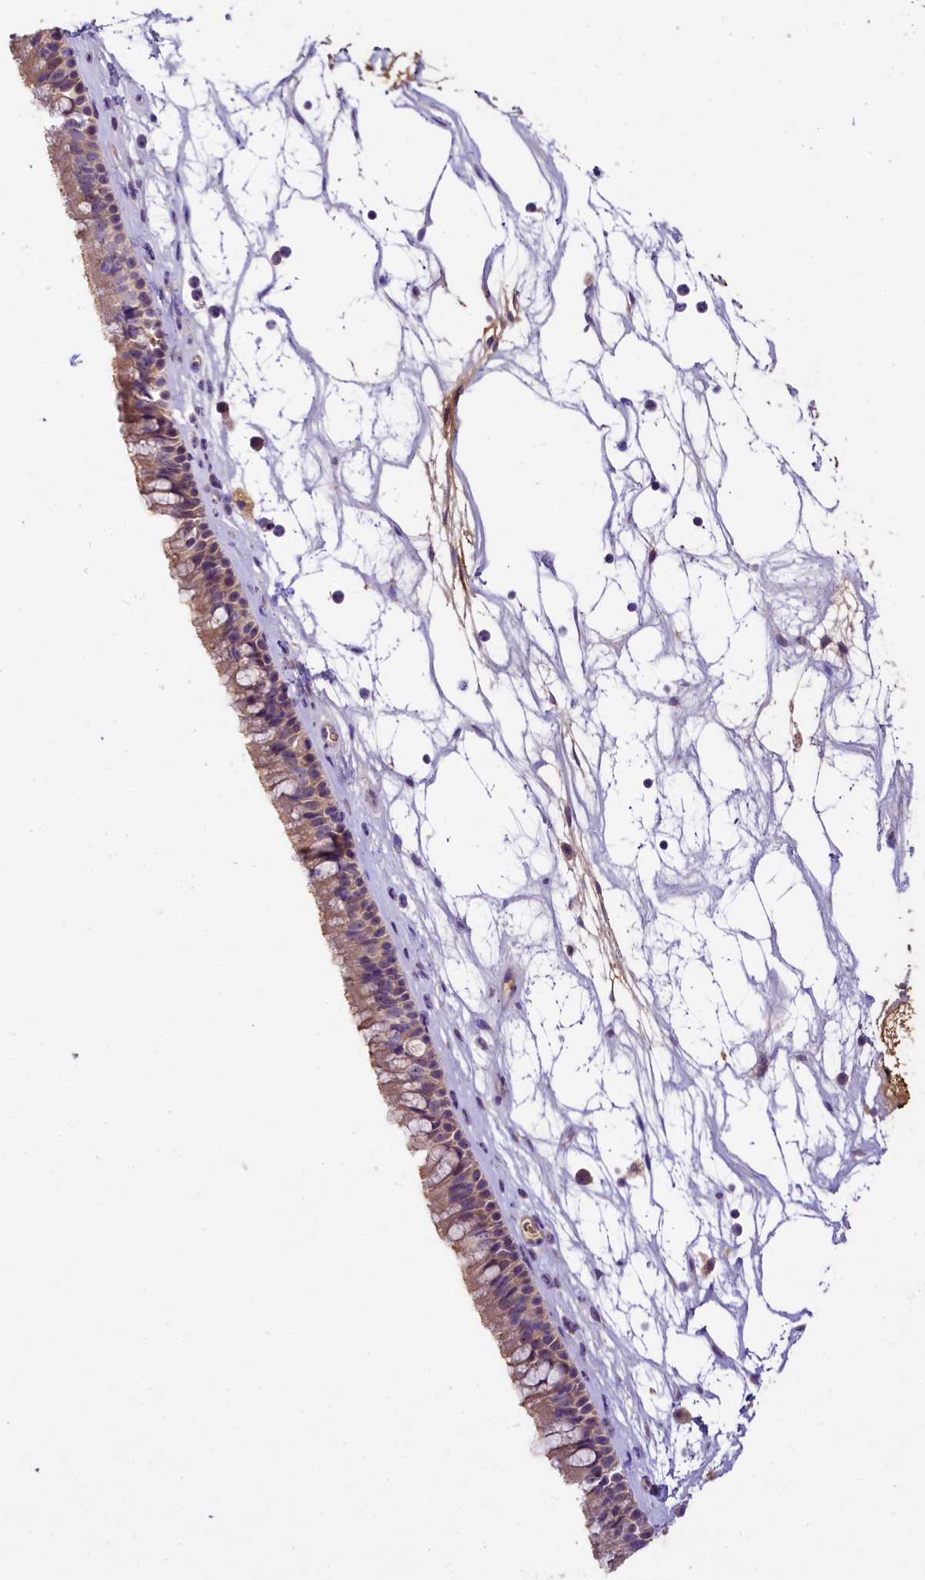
{"staining": {"intensity": "weak", "quantity": "25%-75%", "location": "cytoplasmic/membranous"}, "tissue": "nasopharynx", "cell_type": "Respiratory epithelial cells", "image_type": "normal", "snomed": [{"axis": "morphology", "description": "Normal tissue, NOS"}, {"axis": "topography", "description": "Nasopharynx"}], "caption": "Nasopharynx stained with DAB (3,3'-diaminobenzidine) immunohistochemistry (IHC) demonstrates low levels of weak cytoplasmic/membranous staining in approximately 25%-75% of respiratory epithelial cells.", "gene": "UBXN6", "patient": {"sex": "male", "age": 64}}